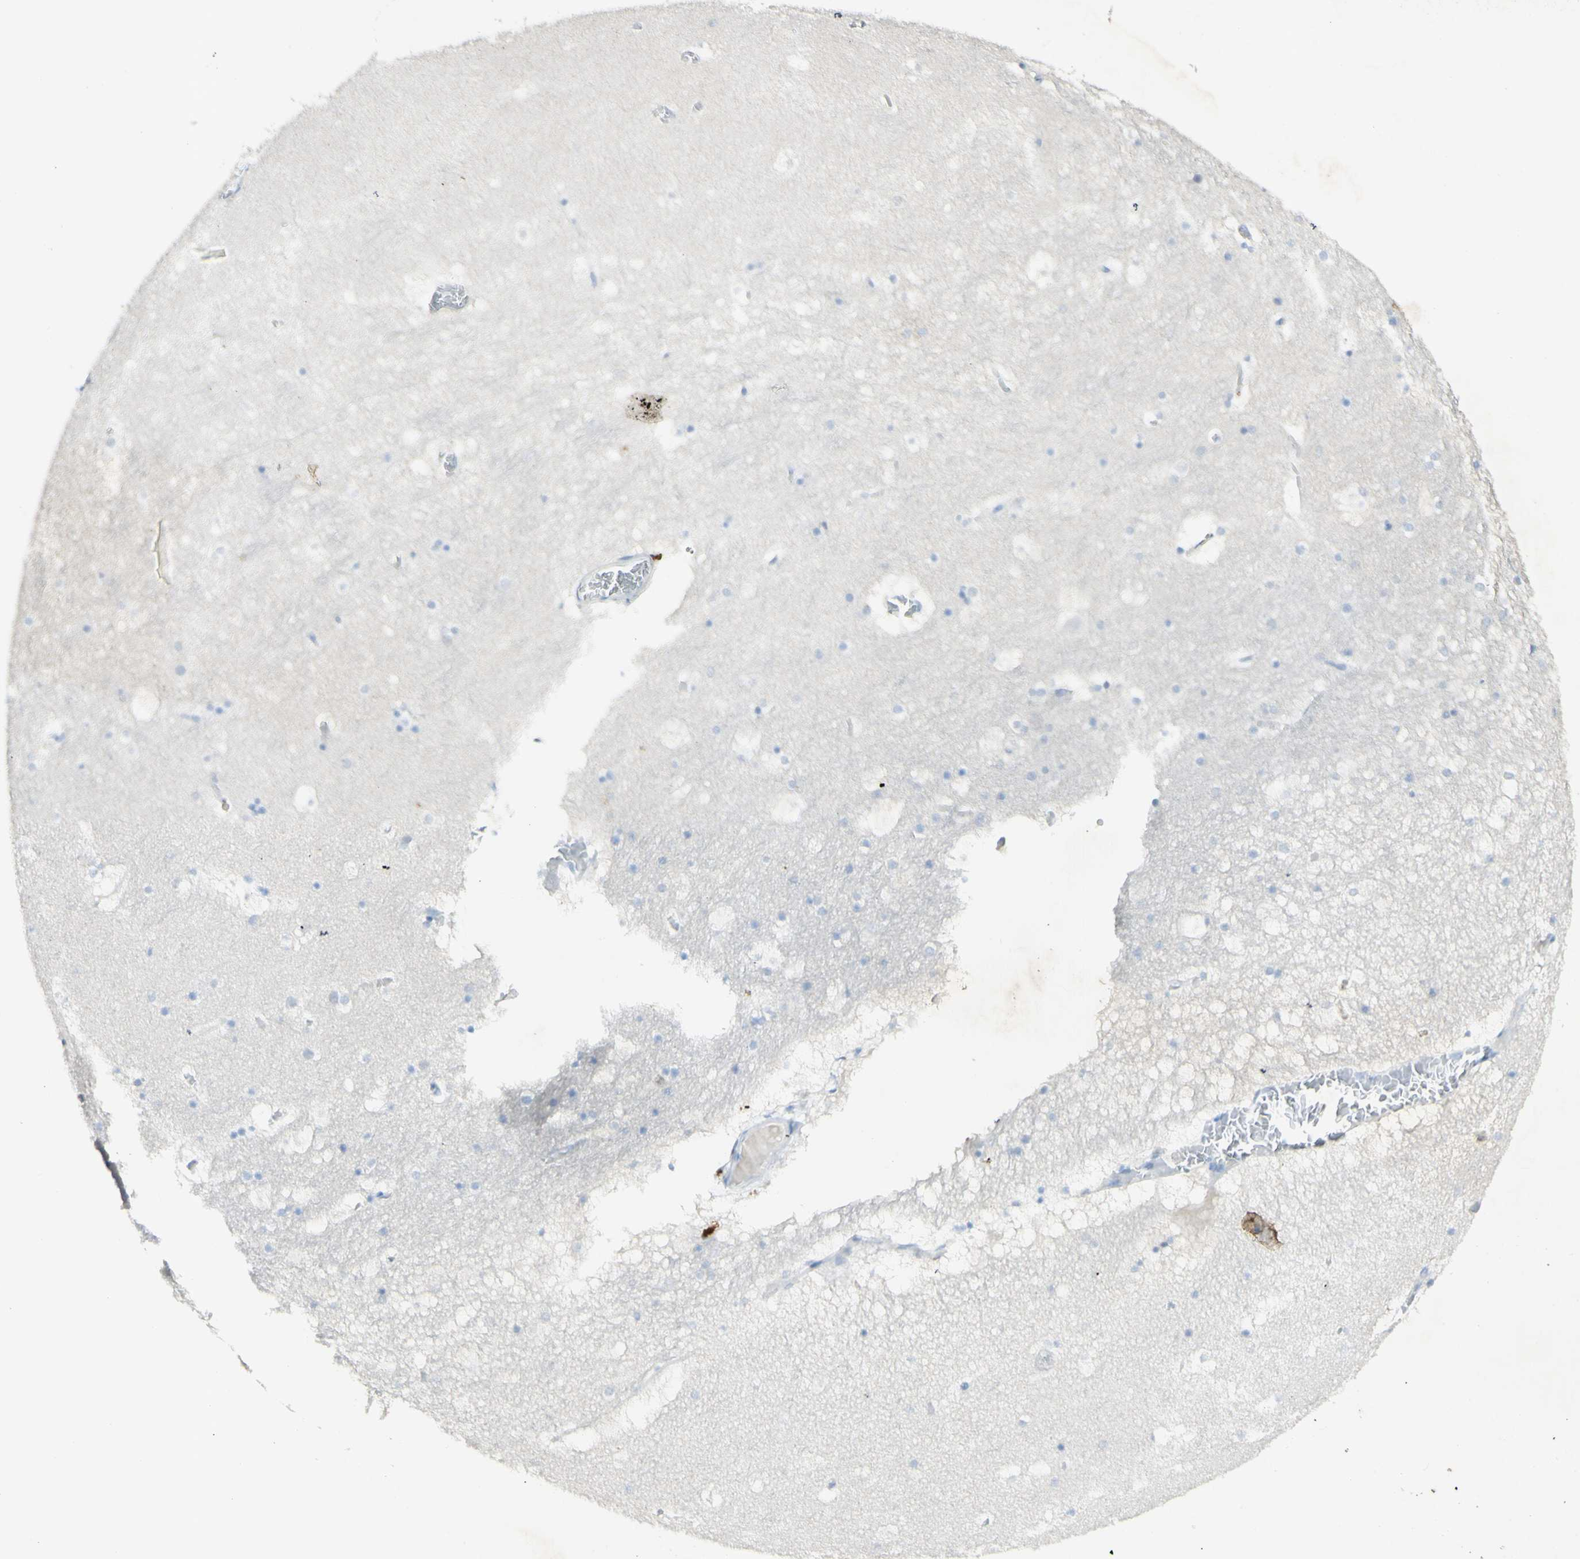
{"staining": {"intensity": "negative", "quantity": "none", "location": "none"}, "tissue": "hippocampus", "cell_type": "Glial cells", "image_type": "normal", "snomed": [{"axis": "morphology", "description": "Normal tissue, NOS"}, {"axis": "topography", "description": "Hippocampus"}], "caption": "The histopathology image exhibits no significant positivity in glial cells of hippocampus.", "gene": "GDF15", "patient": {"sex": "male", "age": 45}}